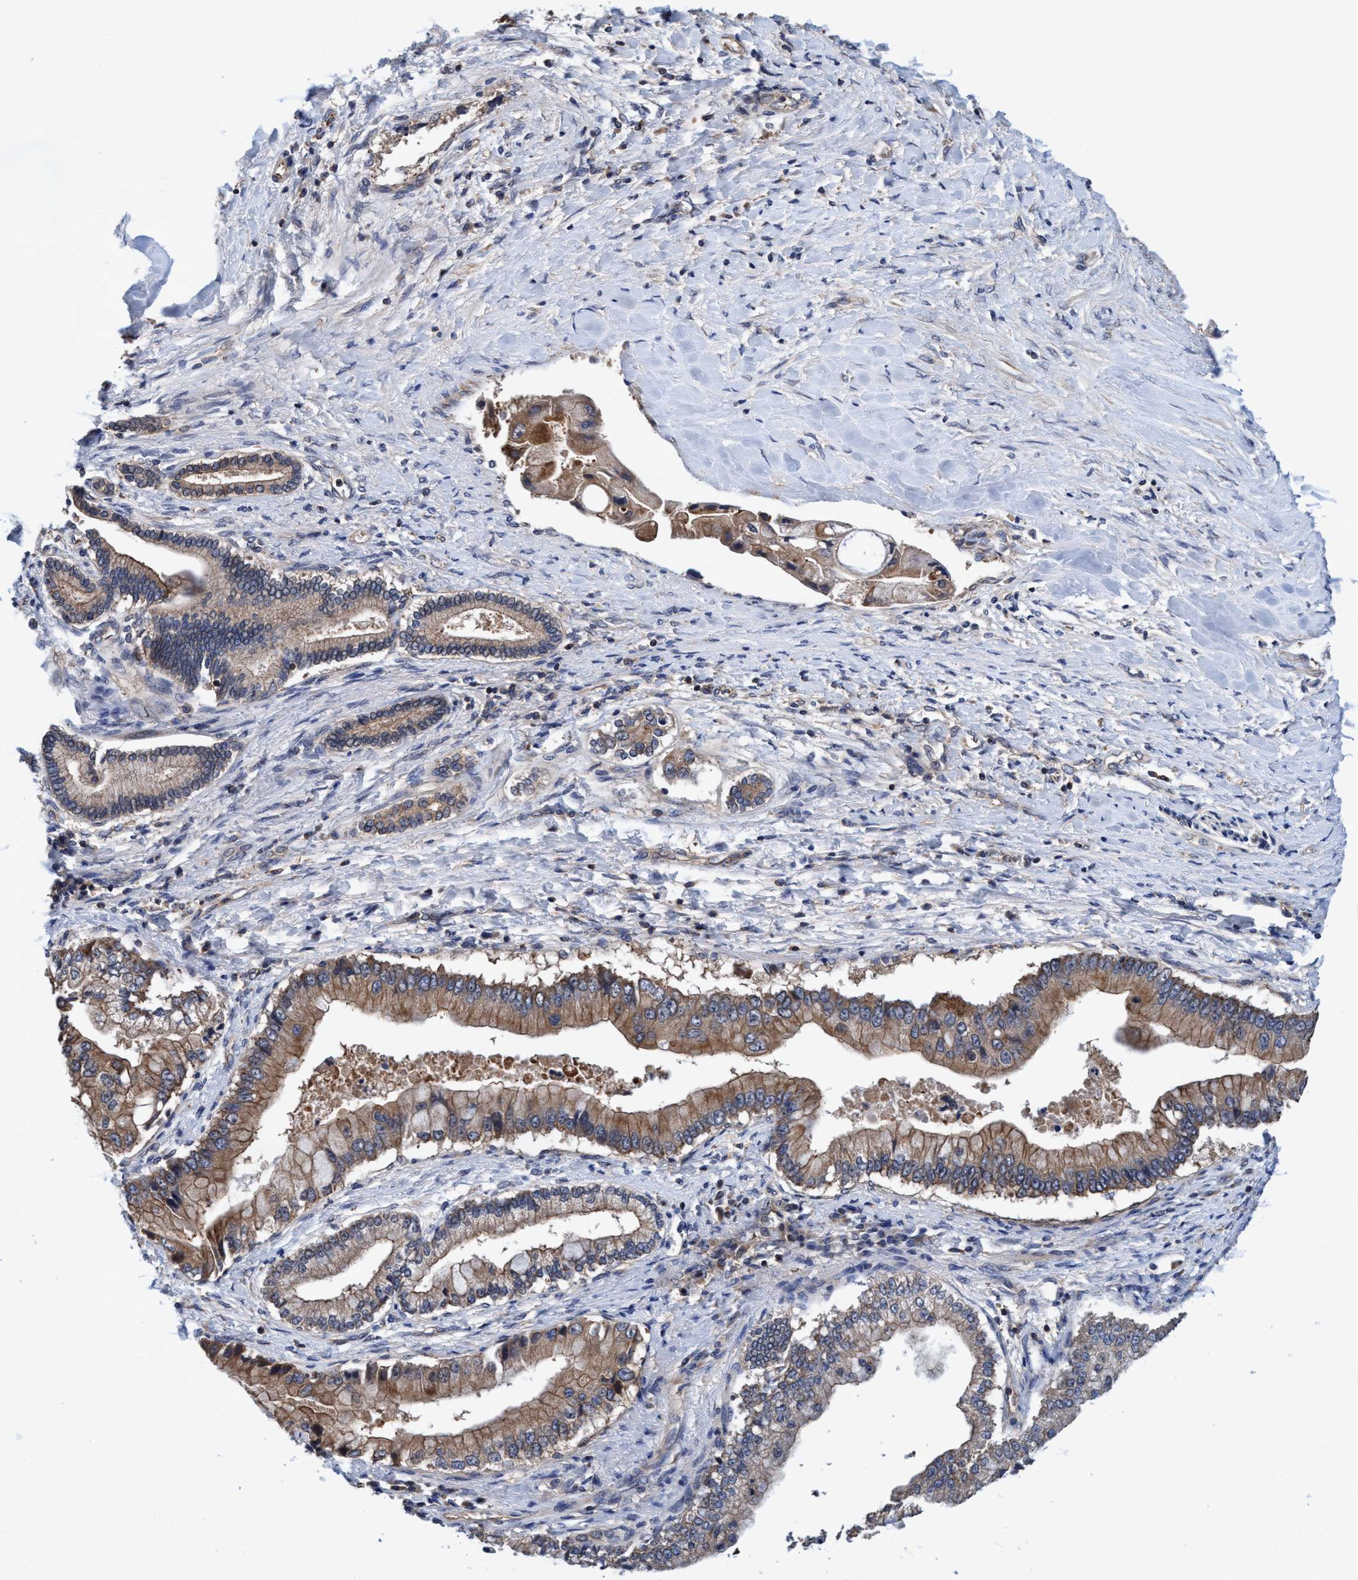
{"staining": {"intensity": "moderate", "quantity": ">75%", "location": "cytoplasmic/membranous"}, "tissue": "liver cancer", "cell_type": "Tumor cells", "image_type": "cancer", "snomed": [{"axis": "morphology", "description": "Cholangiocarcinoma"}, {"axis": "topography", "description": "Liver"}], "caption": "Moderate cytoplasmic/membranous expression for a protein is seen in approximately >75% of tumor cells of cholangiocarcinoma (liver) using immunohistochemistry.", "gene": "CALCOCO2", "patient": {"sex": "male", "age": 50}}